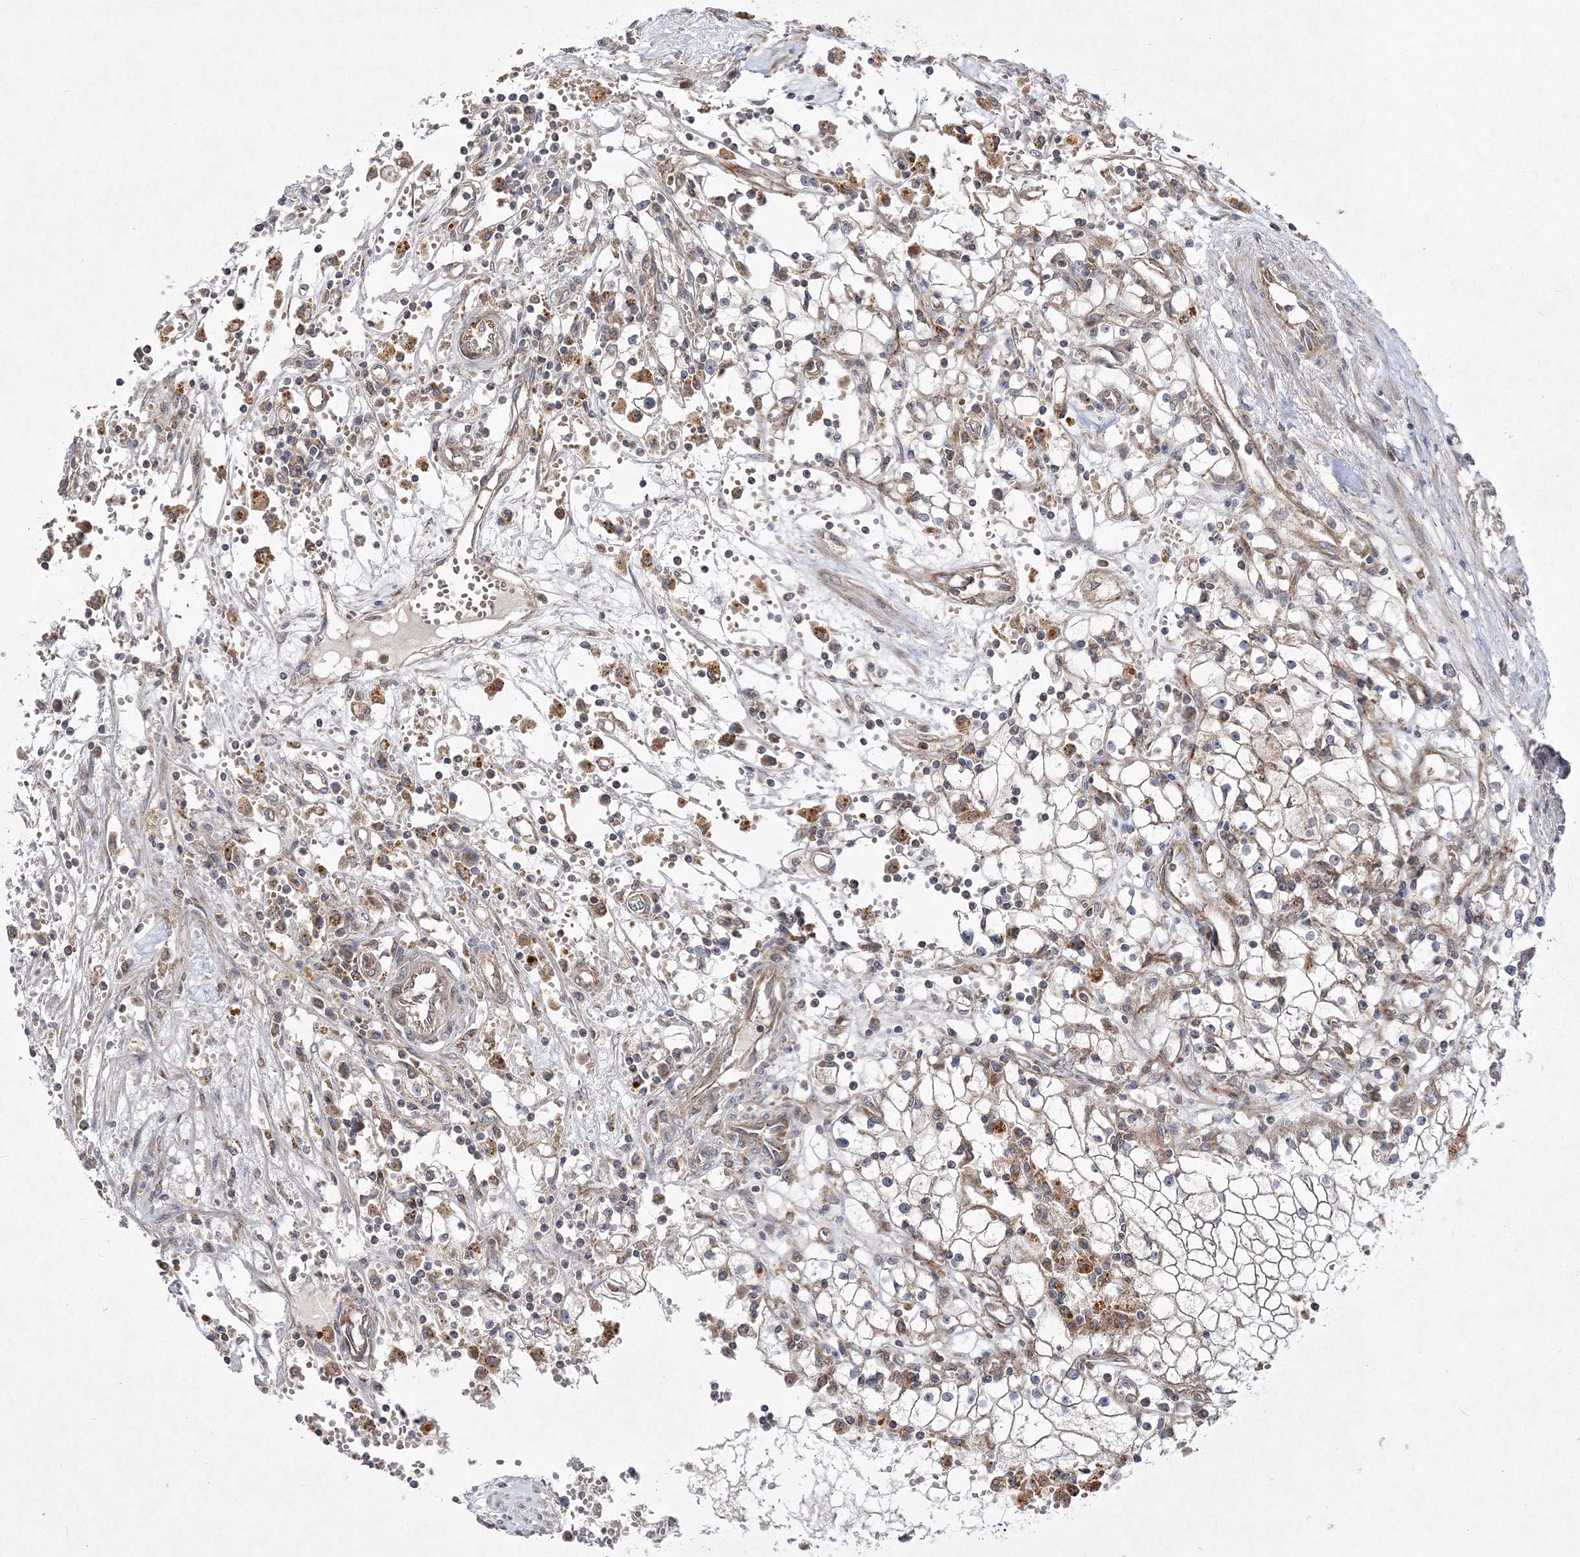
{"staining": {"intensity": "negative", "quantity": "none", "location": "none"}, "tissue": "renal cancer", "cell_type": "Tumor cells", "image_type": "cancer", "snomed": [{"axis": "morphology", "description": "Adenocarcinoma, NOS"}, {"axis": "topography", "description": "Kidney"}], "caption": "Immunohistochemical staining of human renal adenocarcinoma exhibits no significant staining in tumor cells. The staining was performed using DAB to visualize the protein expression in brown, while the nuclei were stained in blue with hematoxylin (Magnification: 20x).", "gene": "DNAJC13", "patient": {"sex": "male", "age": 56}}